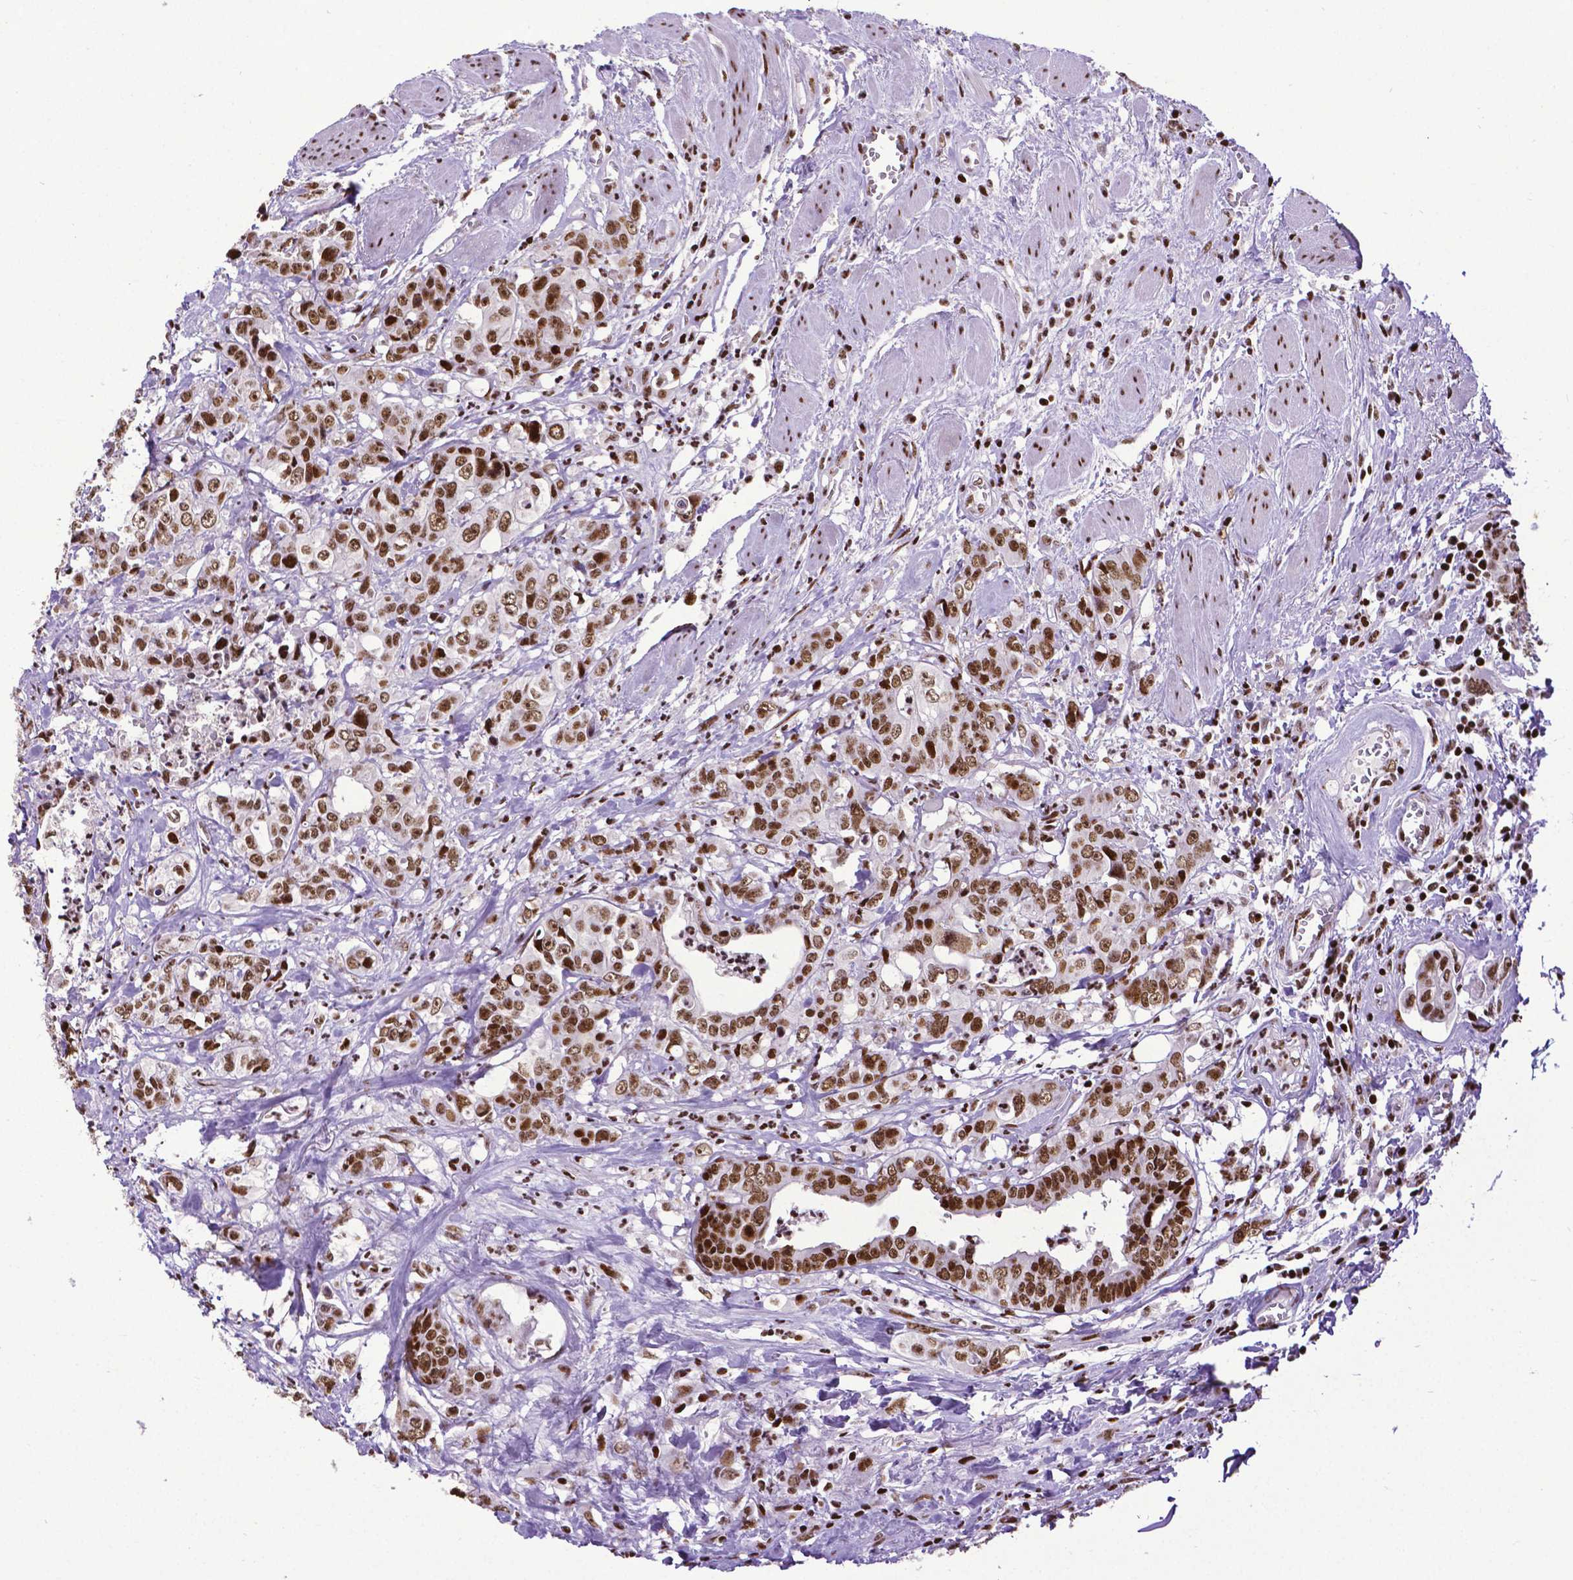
{"staining": {"intensity": "strong", "quantity": ">75%", "location": "nuclear"}, "tissue": "colorectal cancer", "cell_type": "Tumor cells", "image_type": "cancer", "snomed": [{"axis": "morphology", "description": "Adenocarcinoma, NOS"}, {"axis": "topography", "description": "Rectum"}], "caption": "The histopathology image shows staining of colorectal cancer (adenocarcinoma), revealing strong nuclear protein expression (brown color) within tumor cells.", "gene": "CTCF", "patient": {"sex": "female", "age": 62}}